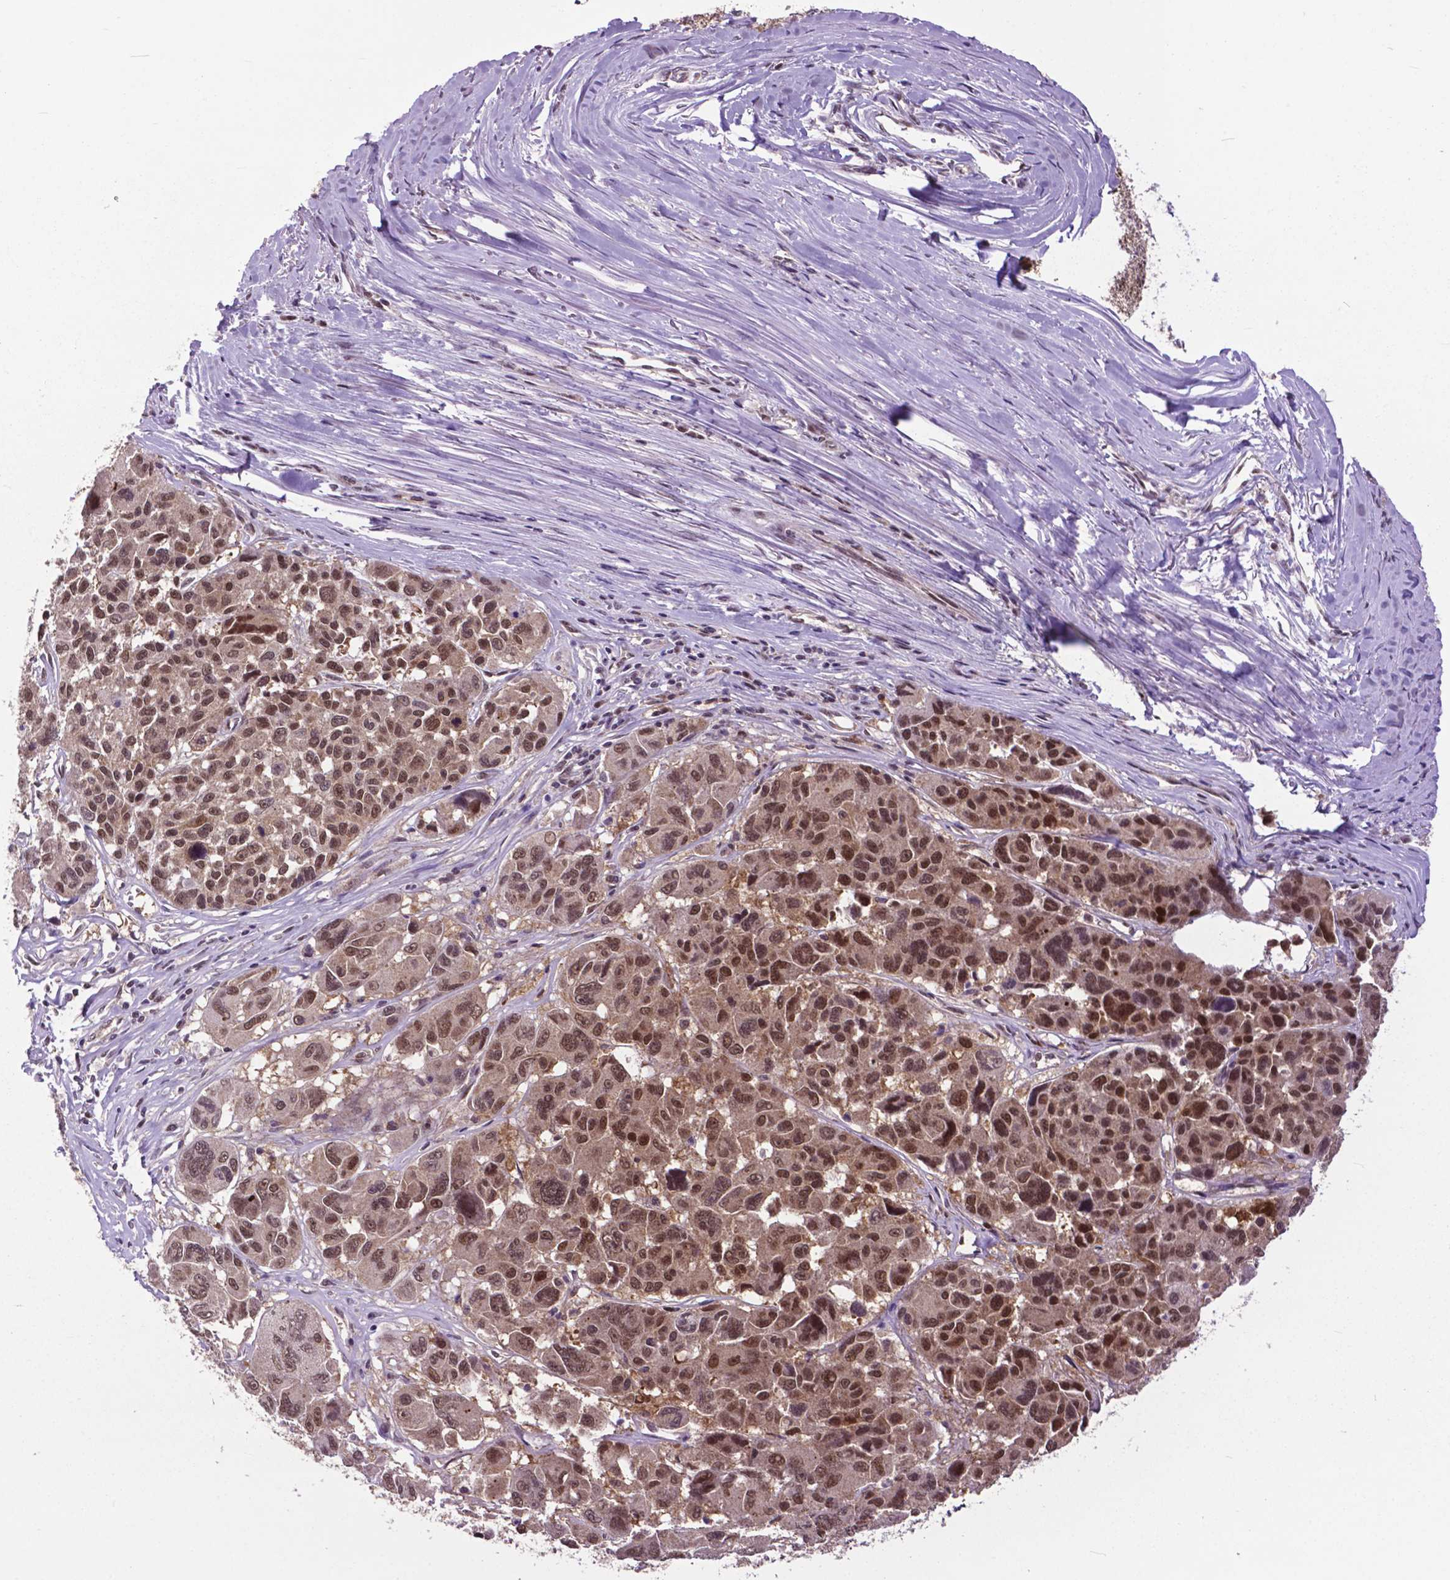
{"staining": {"intensity": "moderate", "quantity": ">75%", "location": "nuclear"}, "tissue": "melanoma", "cell_type": "Tumor cells", "image_type": "cancer", "snomed": [{"axis": "morphology", "description": "Malignant melanoma, NOS"}, {"axis": "topography", "description": "Skin"}], "caption": "Immunohistochemistry (DAB) staining of human melanoma demonstrates moderate nuclear protein positivity in about >75% of tumor cells.", "gene": "FAF1", "patient": {"sex": "female", "age": 66}}